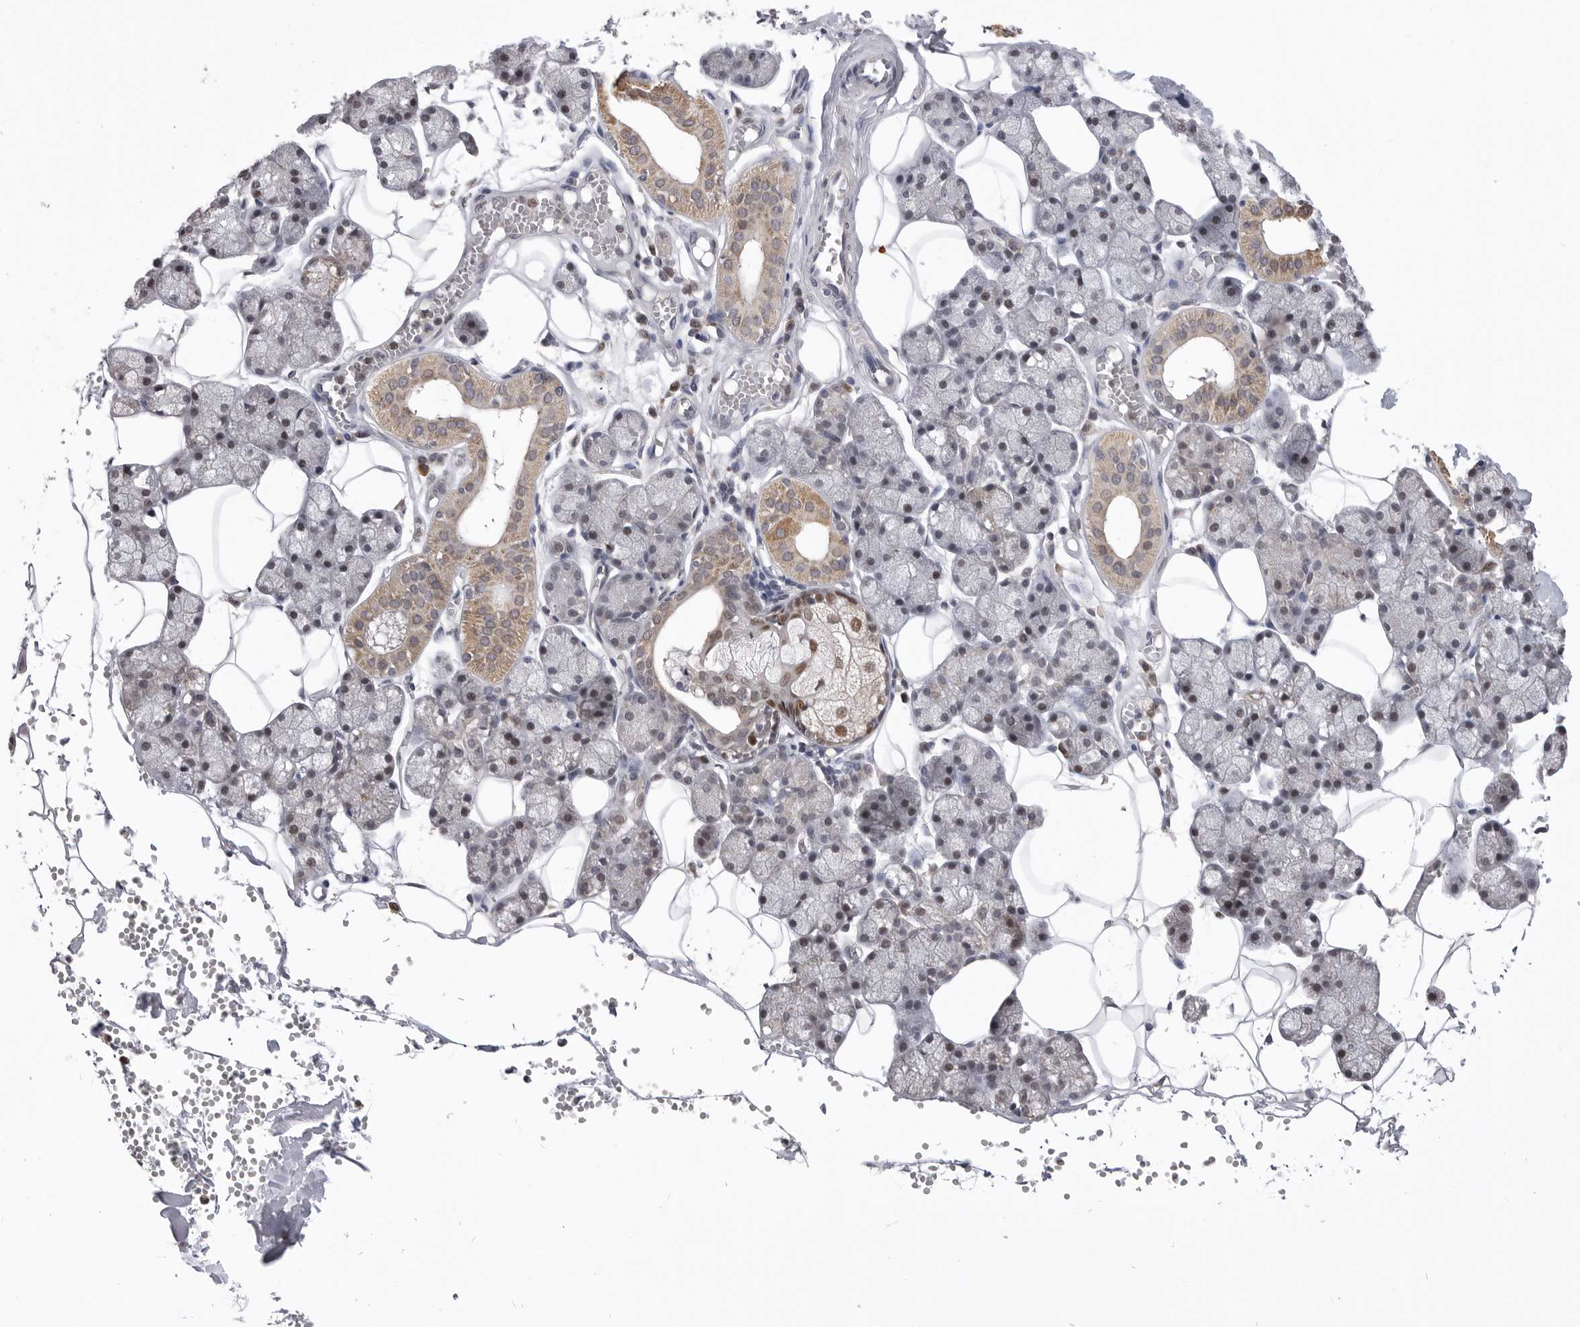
{"staining": {"intensity": "moderate", "quantity": "<25%", "location": "cytoplasmic/membranous,nuclear"}, "tissue": "salivary gland", "cell_type": "Glandular cells", "image_type": "normal", "snomed": [{"axis": "morphology", "description": "Normal tissue, NOS"}, {"axis": "topography", "description": "Salivary gland"}], "caption": "Immunohistochemical staining of unremarkable human salivary gland demonstrates moderate cytoplasmic/membranous,nuclear protein staining in approximately <25% of glandular cells. (DAB (3,3'-diaminobenzidine) = brown stain, brightfield microscopy at high magnification).", "gene": "SMARCC1", "patient": {"sex": "male", "age": 62}}